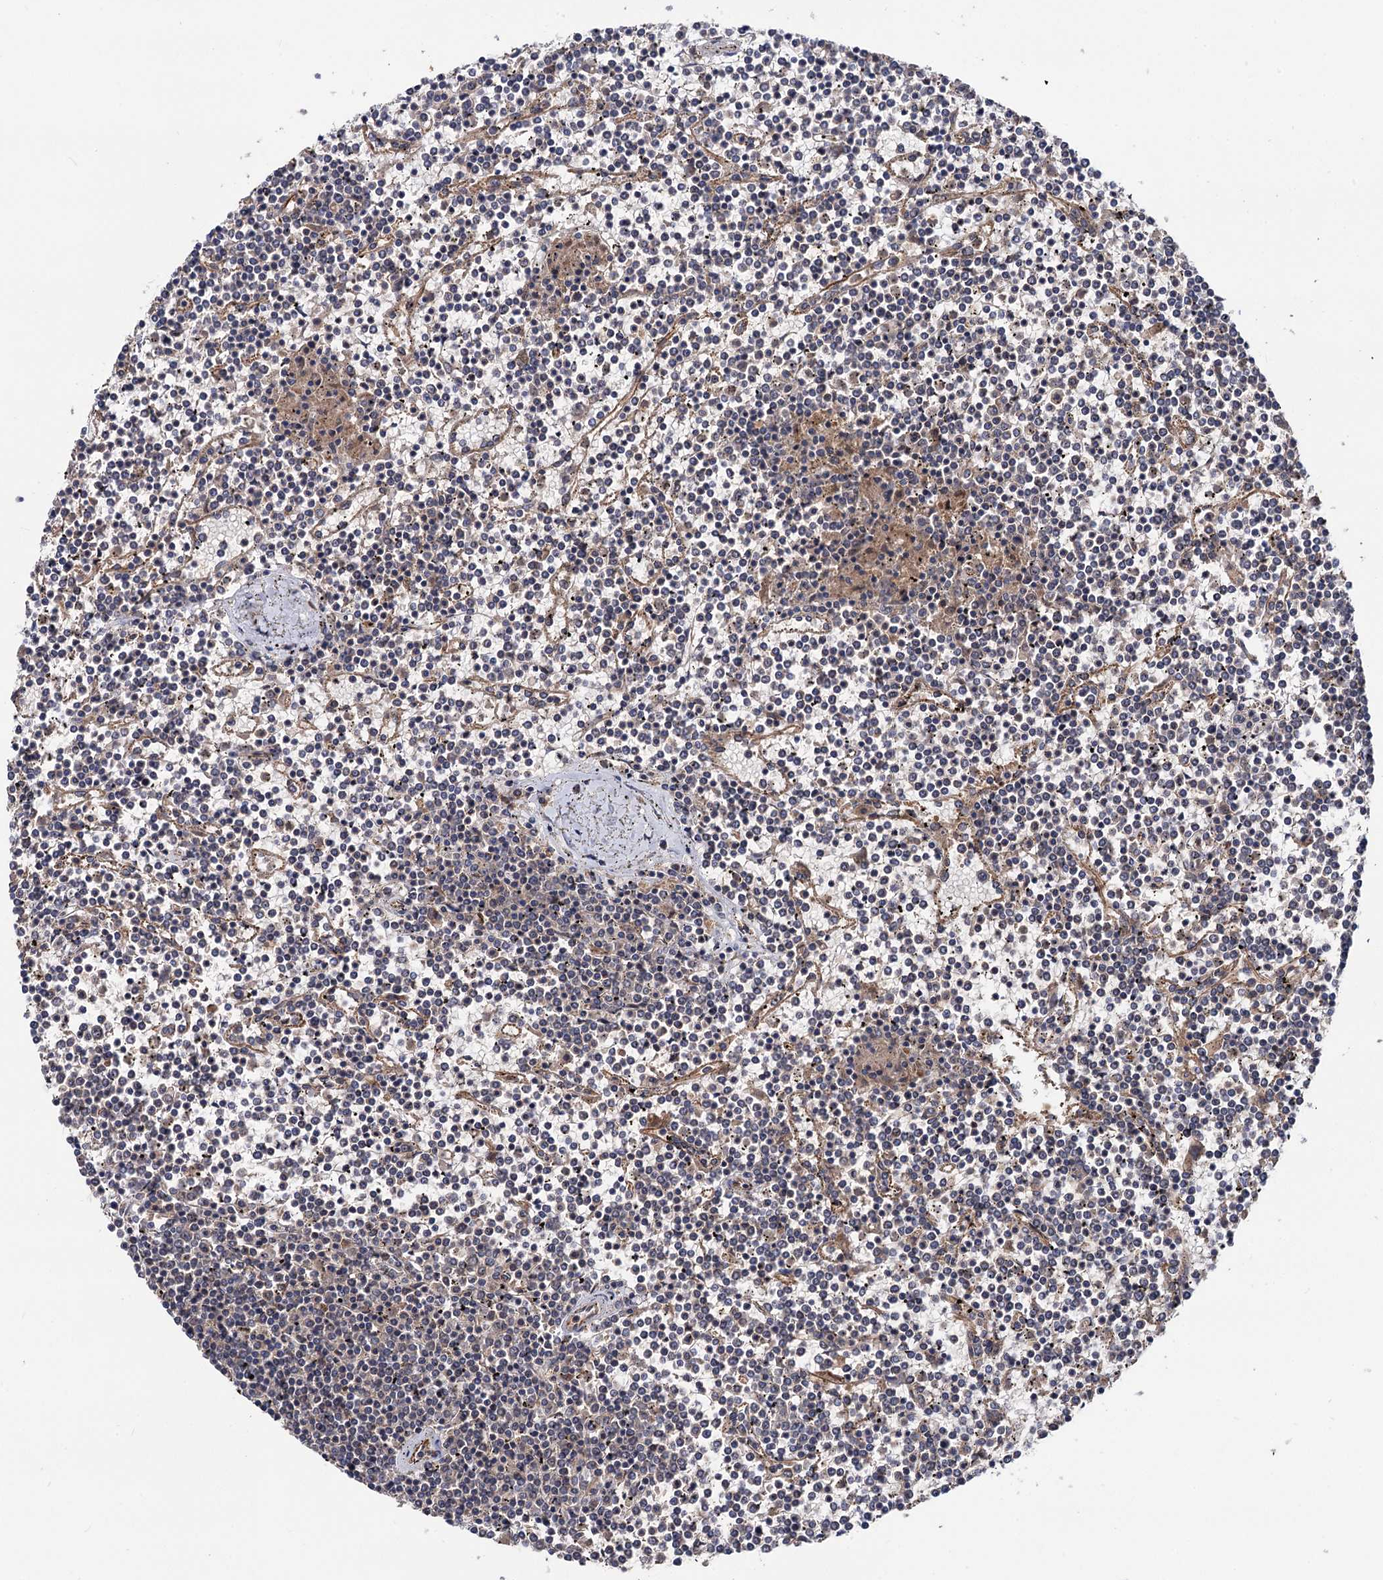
{"staining": {"intensity": "negative", "quantity": "none", "location": "none"}, "tissue": "lymphoma", "cell_type": "Tumor cells", "image_type": "cancer", "snomed": [{"axis": "morphology", "description": "Malignant lymphoma, non-Hodgkin's type, Low grade"}, {"axis": "topography", "description": "Spleen"}], "caption": "Photomicrograph shows no protein expression in tumor cells of low-grade malignant lymphoma, non-Hodgkin's type tissue. The staining was performed using DAB (3,3'-diaminobenzidine) to visualize the protein expression in brown, while the nuclei were stained in blue with hematoxylin (Magnification: 20x).", "gene": "TEX9", "patient": {"sex": "female", "age": 19}}